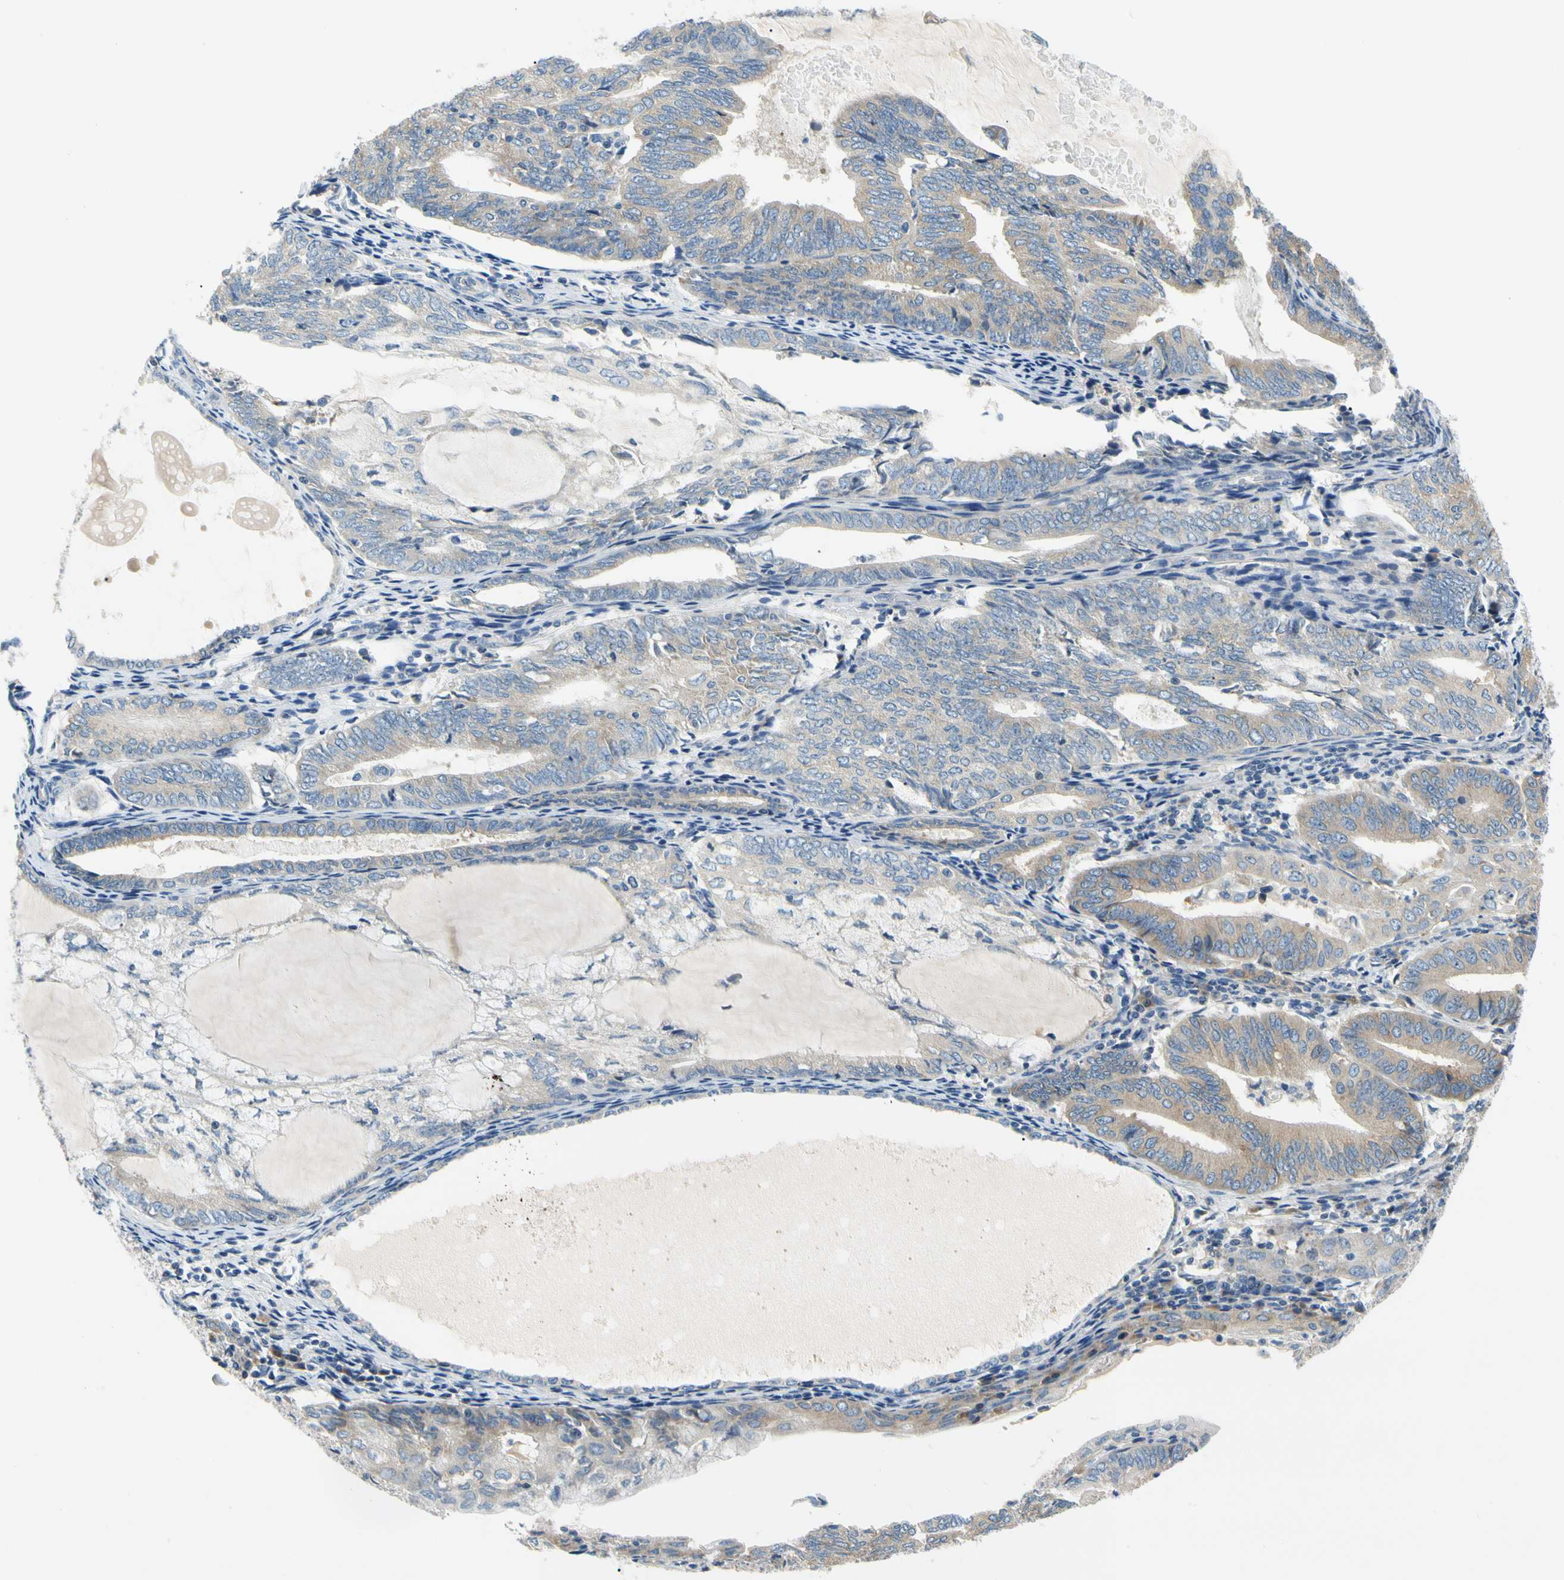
{"staining": {"intensity": "weak", "quantity": ">75%", "location": "cytoplasmic/membranous"}, "tissue": "endometrial cancer", "cell_type": "Tumor cells", "image_type": "cancer", "snomed": [{"axis": "morphology", "description": "Adenocarcinoma, NOS"}, {"axis": "topography", "description": "Endometrium"}], "caption": "Protein expression analysis of adenocarcinoma (endometrial) exhibits weak cytoplasmic/membranous staining in approximately >75% of tumor cells. Nuclei are stained in blue.", "gene": "LRRC47", "patient": {"sex": "female", "age": 81}}